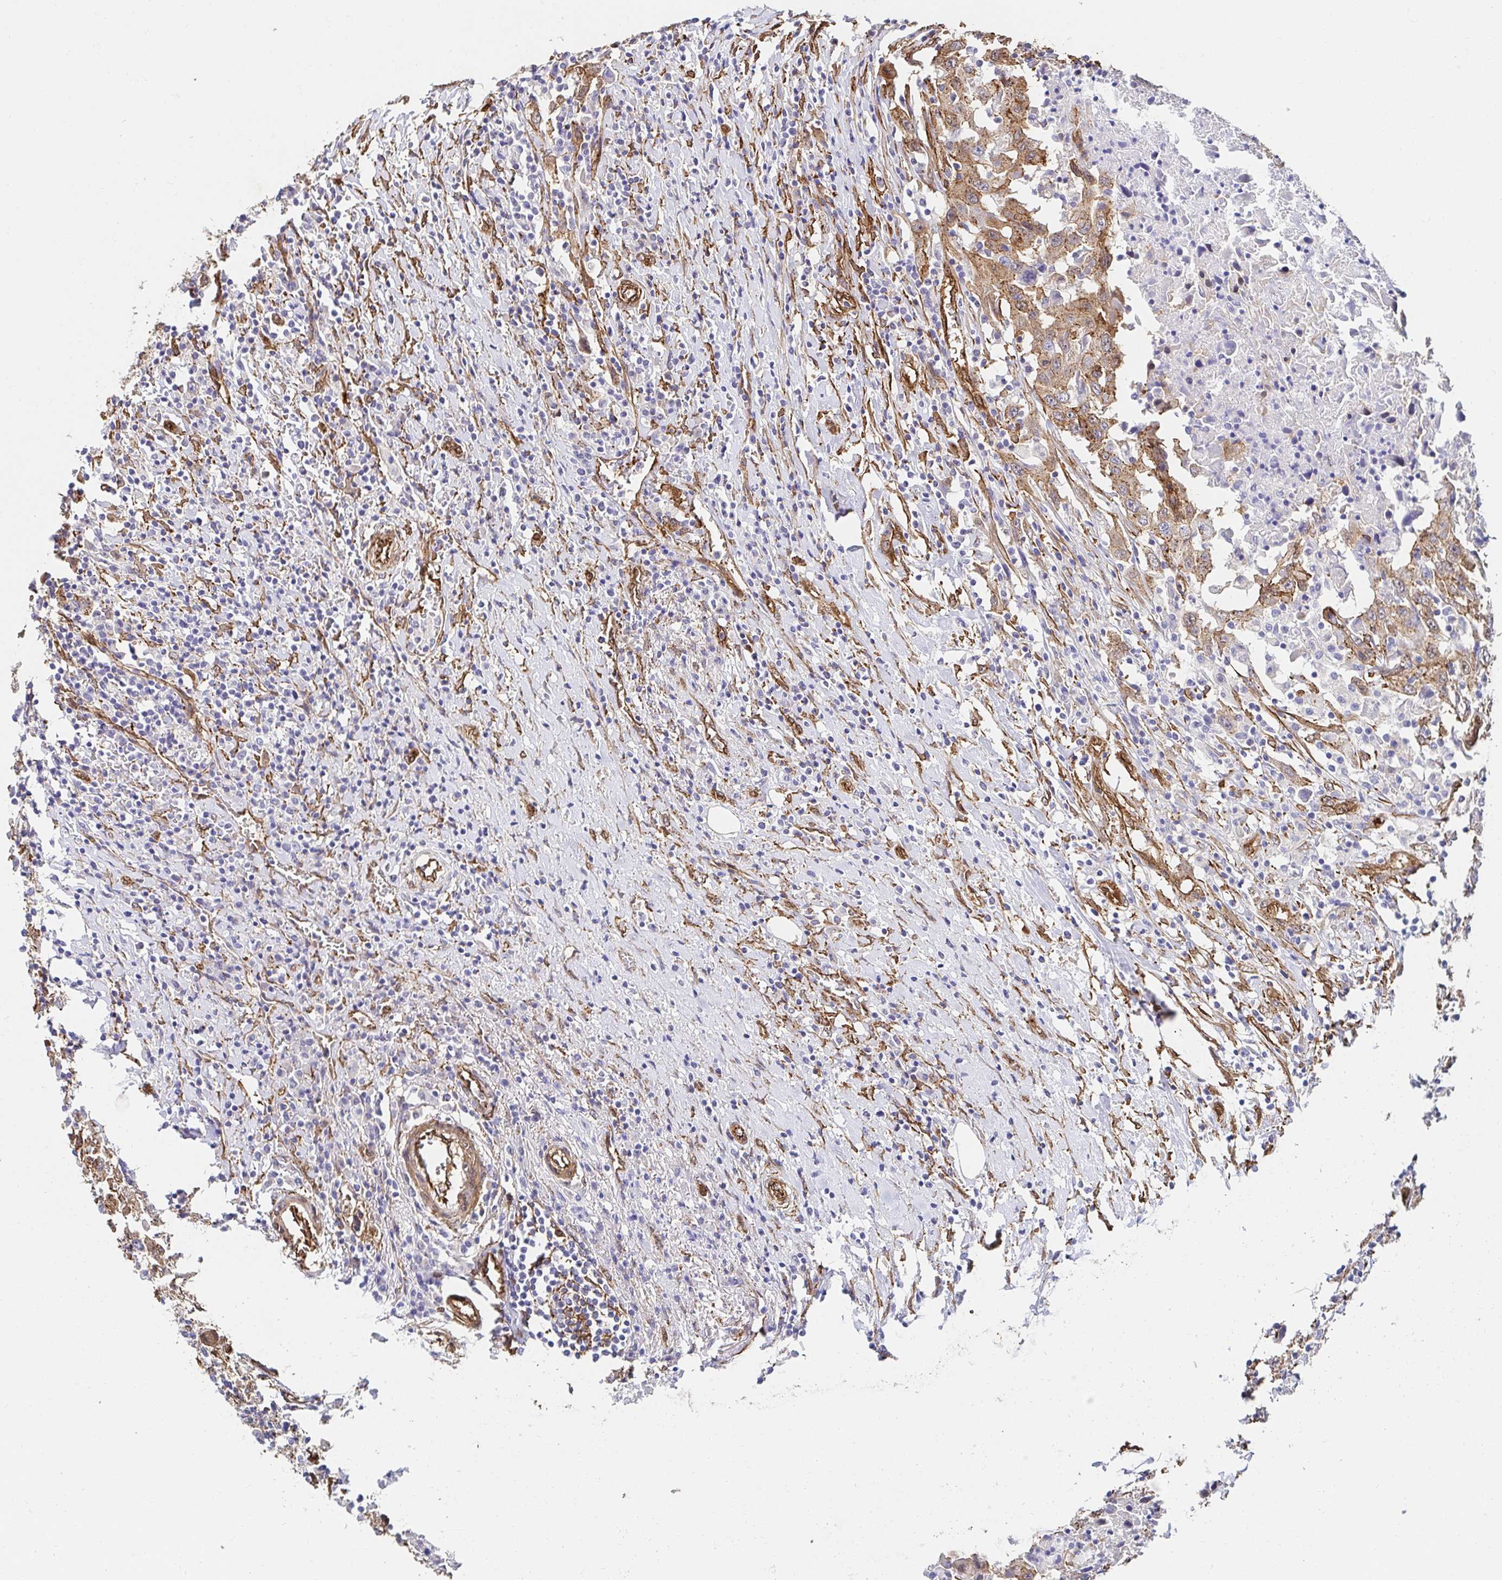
{"staining": {"intensity": "moderate", "quantity": ">75%", "location": "cytoplasmic/membranous"}, "tissue": "urothelial cancer", "cell_type": "Tumor cells", "image_type": "cancer", "snomed": [{"axis": "morphology", "description": "Urothelial carcinoma, High grade"}, {"axis": "topography", "description": "Urinary bladder"}], "caption": "Moderate cytoplasmic/membranous expression for a protein is seen in approximately >75% of tumor cells of urothelial carcinoma (high-grade) using immunohistochemistry.", "gene": "CTTN", "patient": {"sex": "male", "age": 61}}